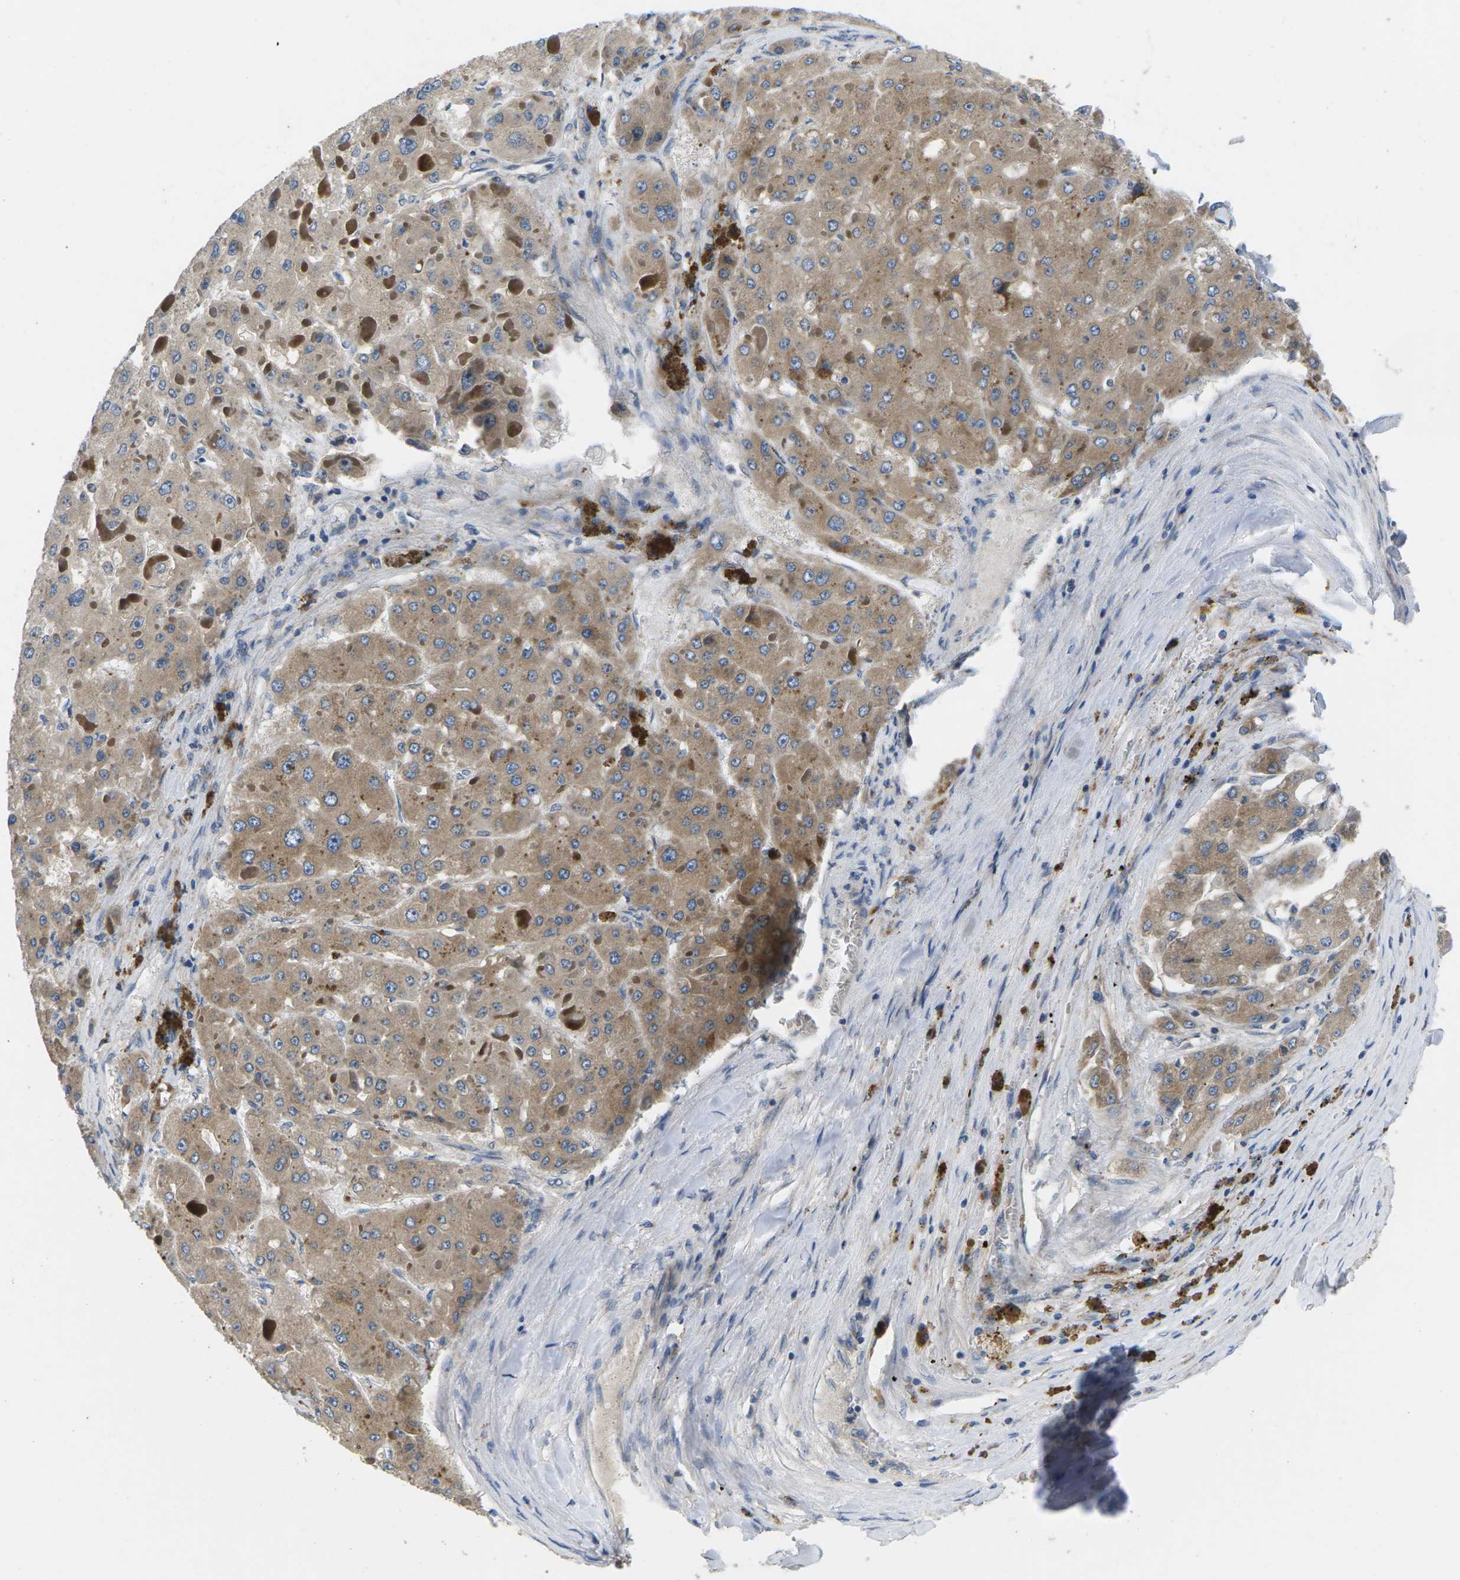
{"staining": {"intensity": "moderate", "quantity": ">75%", "location": "cytoplasmic/membranous"}, "tissue": "liver cancer", "cell_type": "Tumor cells", "image_type": "cancer", "snomed": [{"axis": "morphology", "description": "Carcinoma, Hepatocellular, NOS"}, {"axis": "topography", "description": "Liver"}], "caption": "This is an image of immunohistochemistry staining of liver cancer (hepatocellular carcinoma), which shows moderate staining in the cytoplasmic/membranous of tumor cells.", "gene": "ERGIC3", "patient": {"sex": "female", "age": 73}}